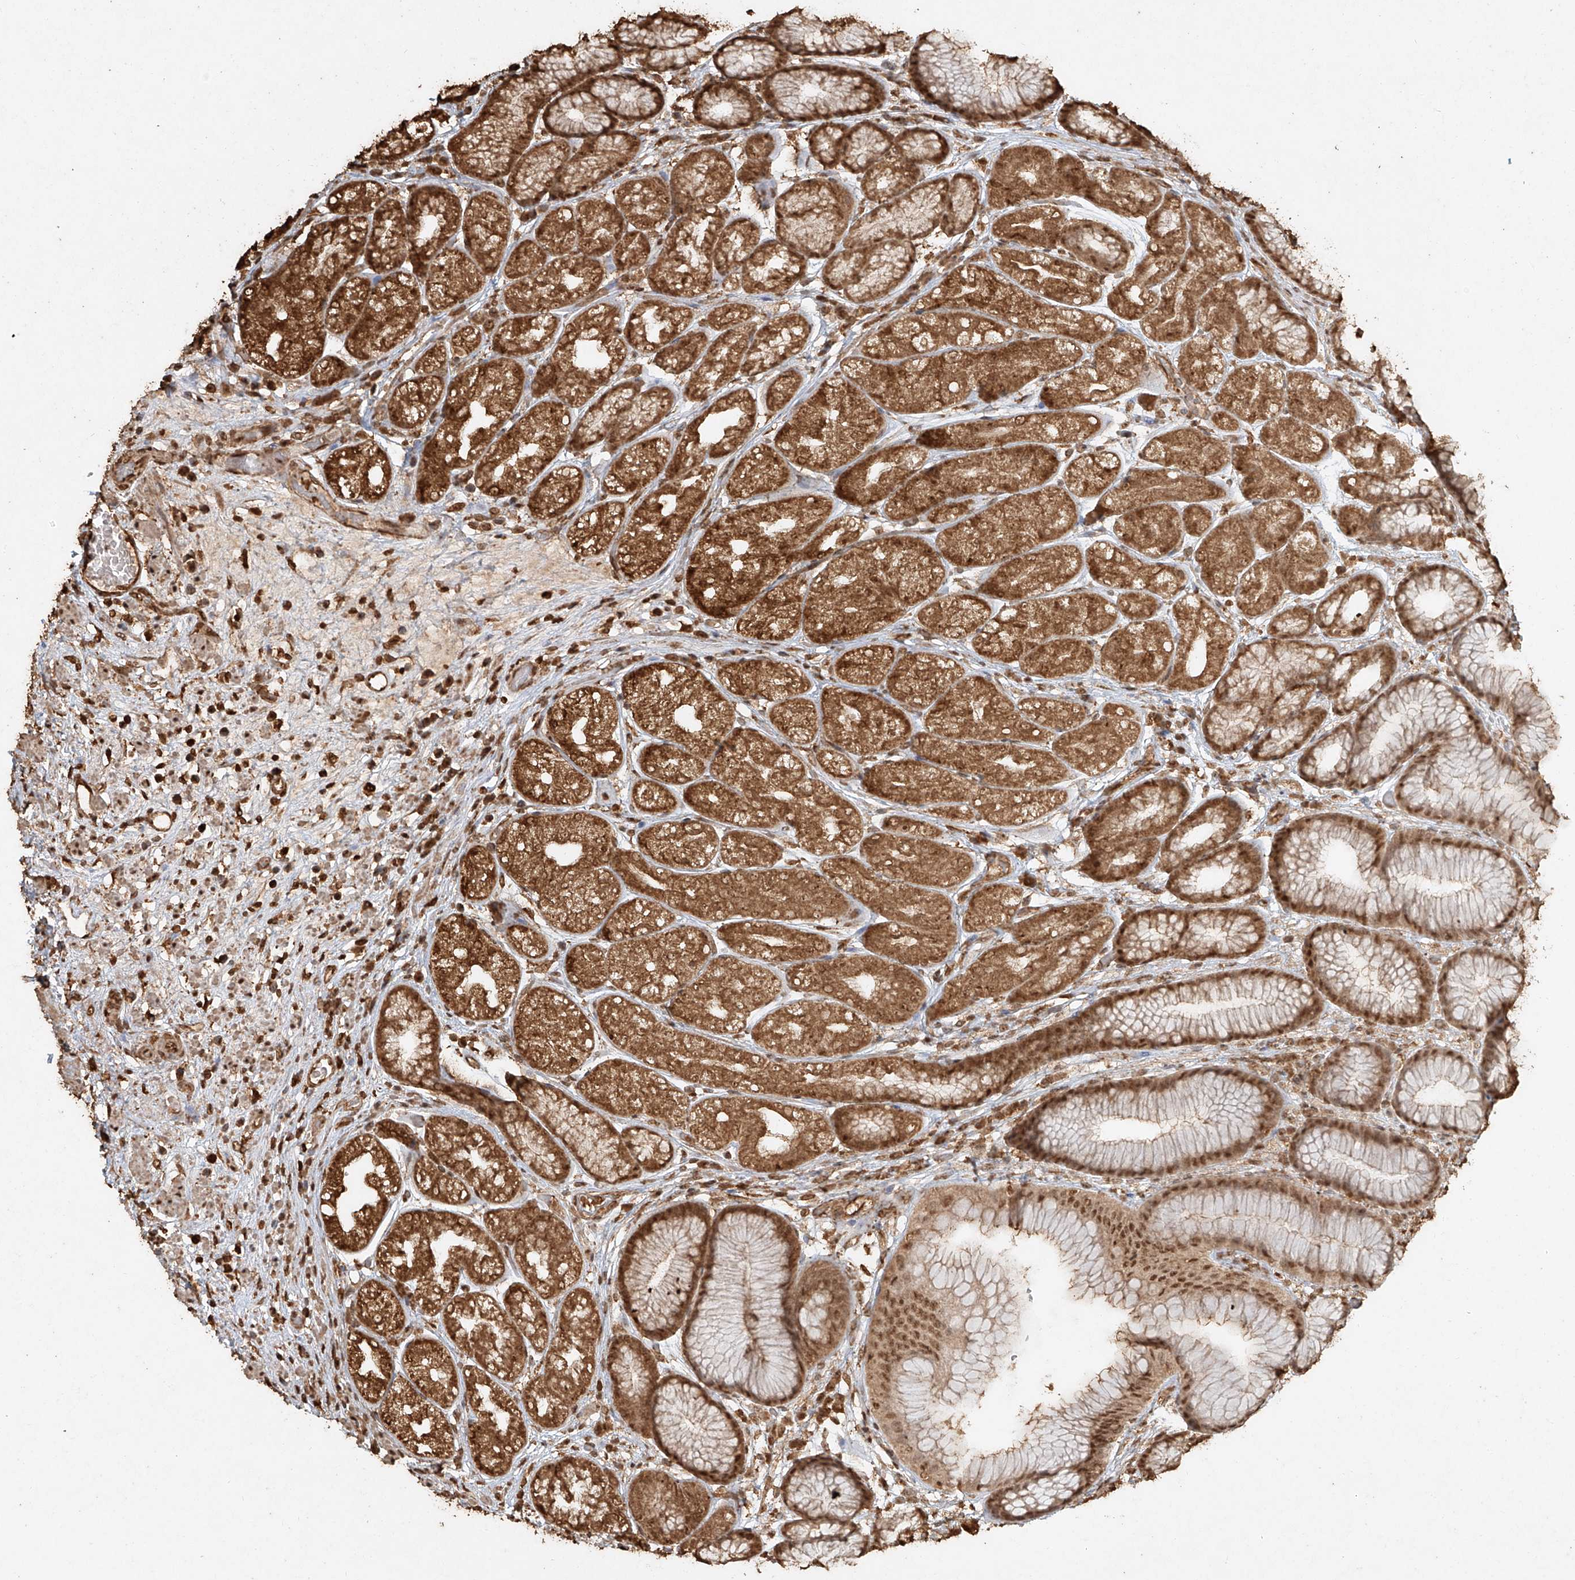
{"staining": {"intensity": "moderate", "quantity": ">75%", "location": "cytoplasmic/membranous,nuclear"}, "tissue": "stomach", "cell_type": "Glandular cells", "image_type": "normal", "snomed": [{"axis": "morphology", "description": "Normal tissue, NOS"}, {"axis": "topography", "description": "Stomach"}], "caption": "Normal stomach displays moderate cytoplasmic/membranous,nuclear positivity in about >75% of glandular cells, visualized by immunohistochemistry.", "gene": "TIGAR", "patient": {"sex": "male", "age": 57}}